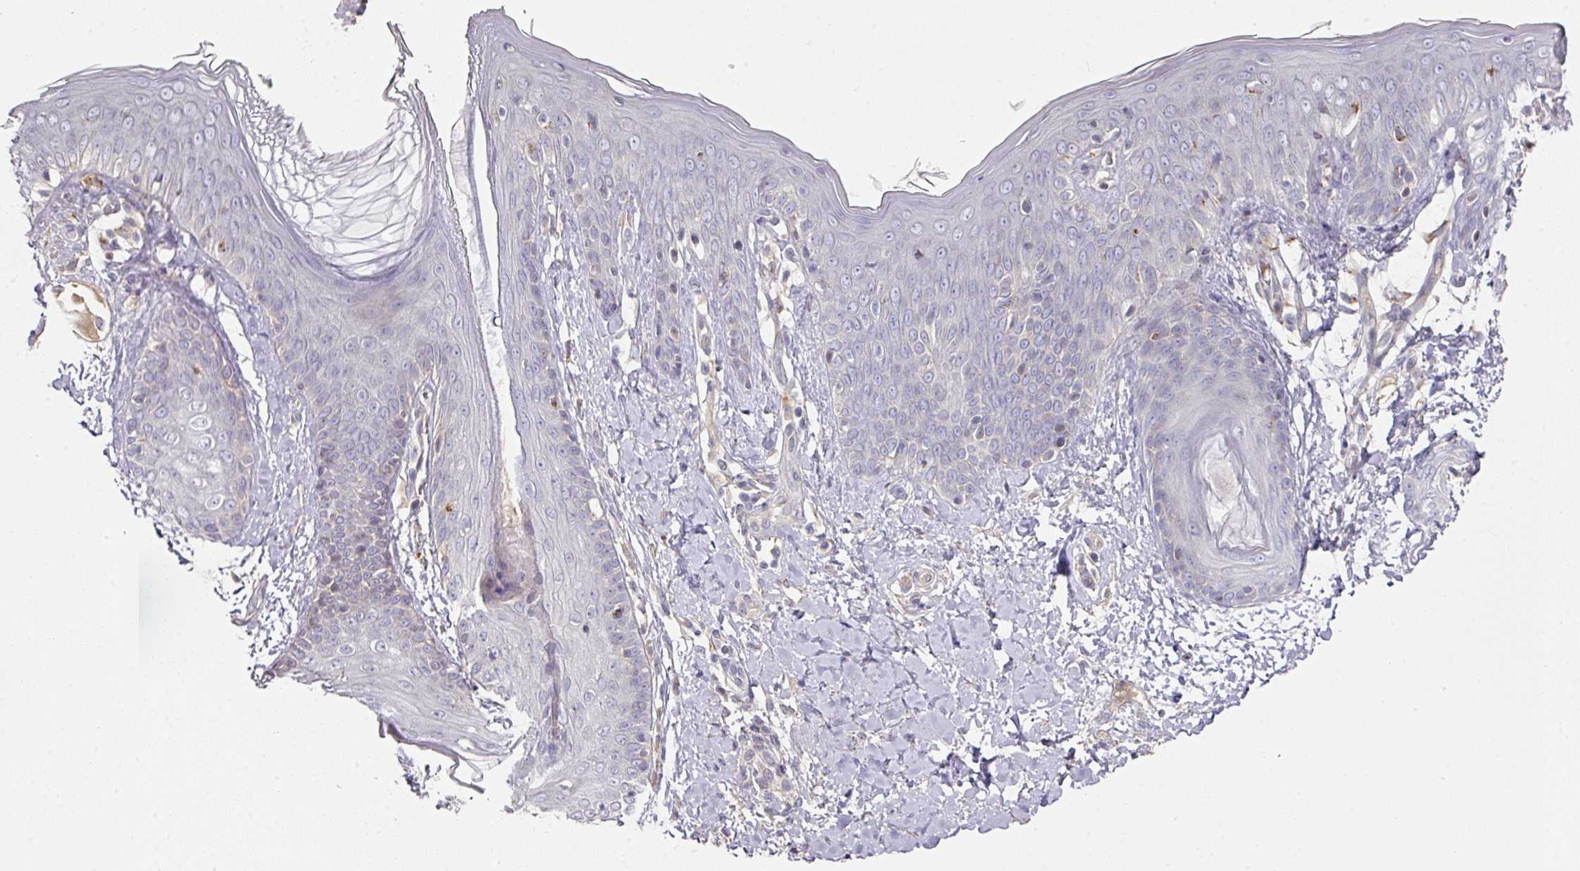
{"staining": {"intensity": "moderate", "quantity": "<25%", "location": "cytoplasmic/membranous"}, "tissue": "skin", "cell_type": "Fibroblasts", "image_type": "normal", "snomed": [{"axis": "morphology", "description": "Normal tissue, NOS"}, {"axis": "topography", "description": "Skin"}], "caption": "A micrograph showing moderate cytoplasmic/membranous expression in about <25% of fibroblasts in benign skin, as visualized by brown immunohistochemical staining.", "gene": "TARM1", "patient": {"sex": "male", "age": 16}}